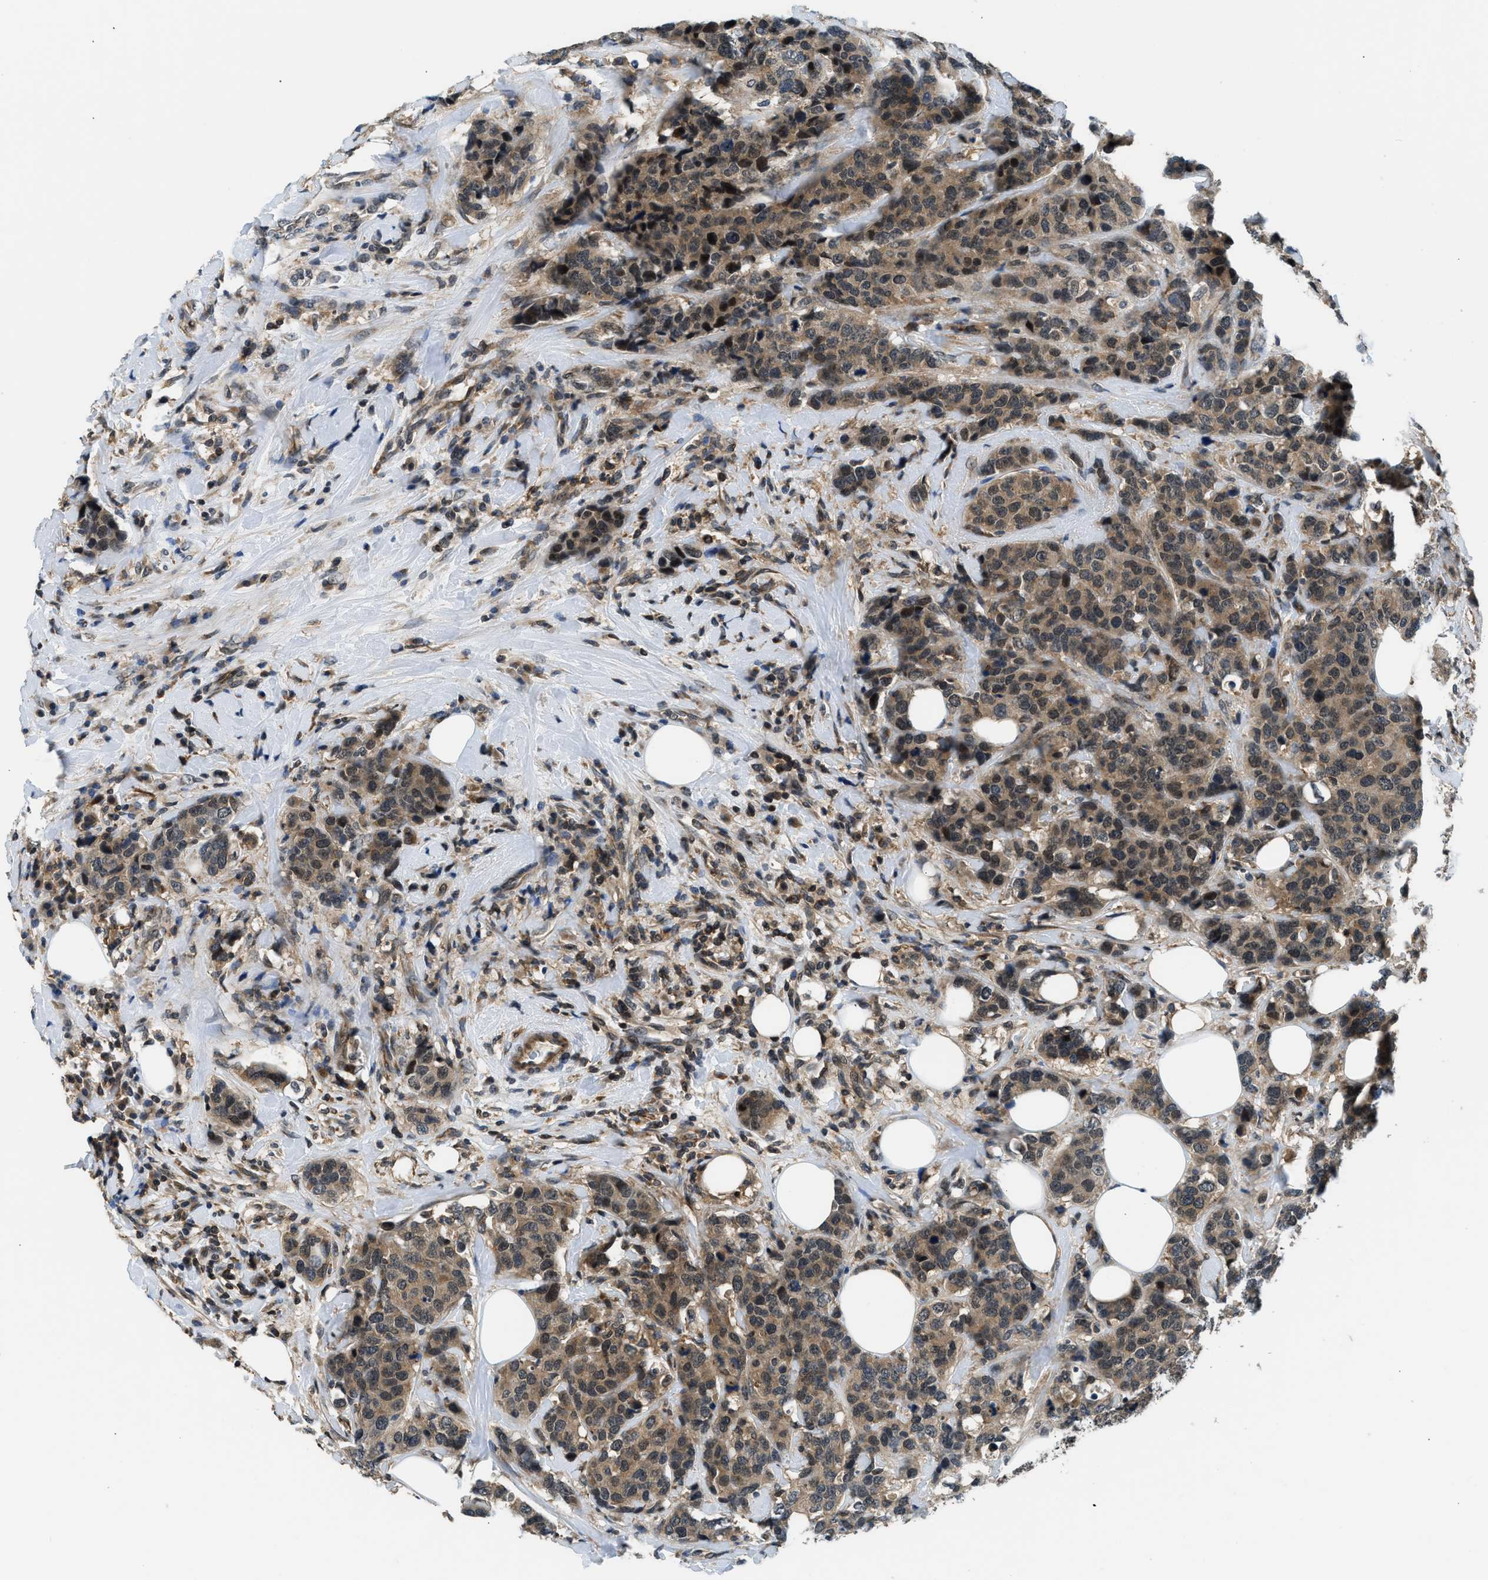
{"staining": {"intensity": "moderate", "quantity": "25%-75%", "location": "cytoplasmic/membranous,nuclear"}, "tissue": "breast cancer", "cell_type": "Tumor cells", "image_type": "cancer", "snomed": [{"axis": "morphology", "description": "Lobular carcinoma"}, {"axis": "topography", "description": "Breast"}], "caption": "Lobular carcinoma (breast) stained for a protein exhibits moderate cytoplasmic/membranous and nuclear positivity in tumor cells. The protein of interest is stained brown, and the nuclei are stained in blue (DAB IHC with brightfield microscopy, high magnification).", "gene": "MTMR1", "patient": {"sex": "female", "age": 59}}